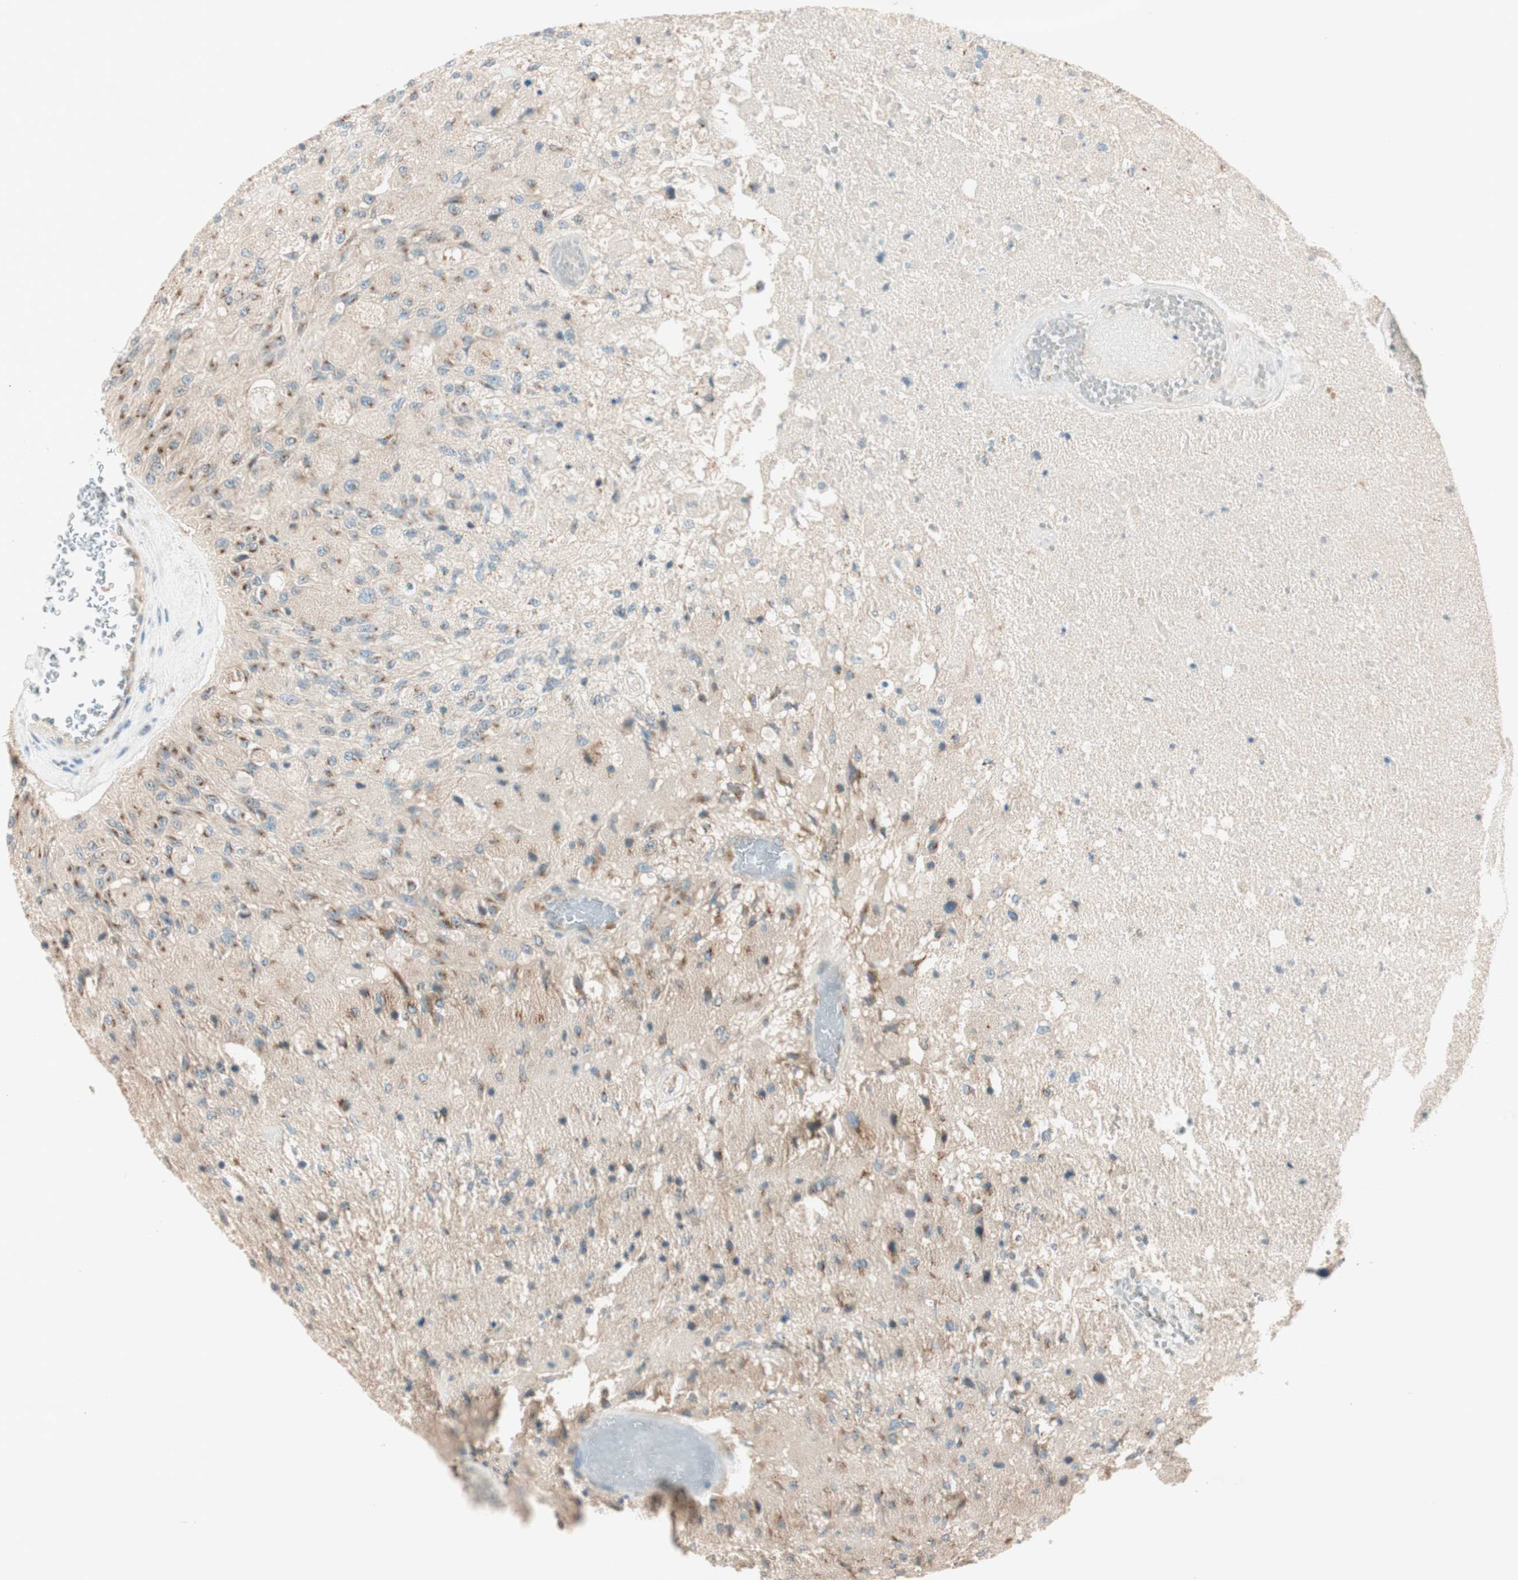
{"staining": {"intensity": "moderate", "quantity": "25%-75%", "location": "cytoplasmic/membranous"}, "tissue": "glioma", "cell_type": "Tumor cells", "image_type": "cancer", "snomed": [{"axis": "morphology", "description": "Normal tissue, NOS"}, {"axis": "morphology", "description": "Glioma, malignant, High grade"}, {"axis": "topography", "description": "Cerebral cortex"}], "caption": "IHC photomicrograph of high-grade glioma (malignant) stained for a protein (brown), which exhibits medium levels of moderate cytoplasmic/membranous positivity in about 25%-75% of tumor cells.", "gene": "SEC16A", "patient": {"sex": "male", "age": 77}}